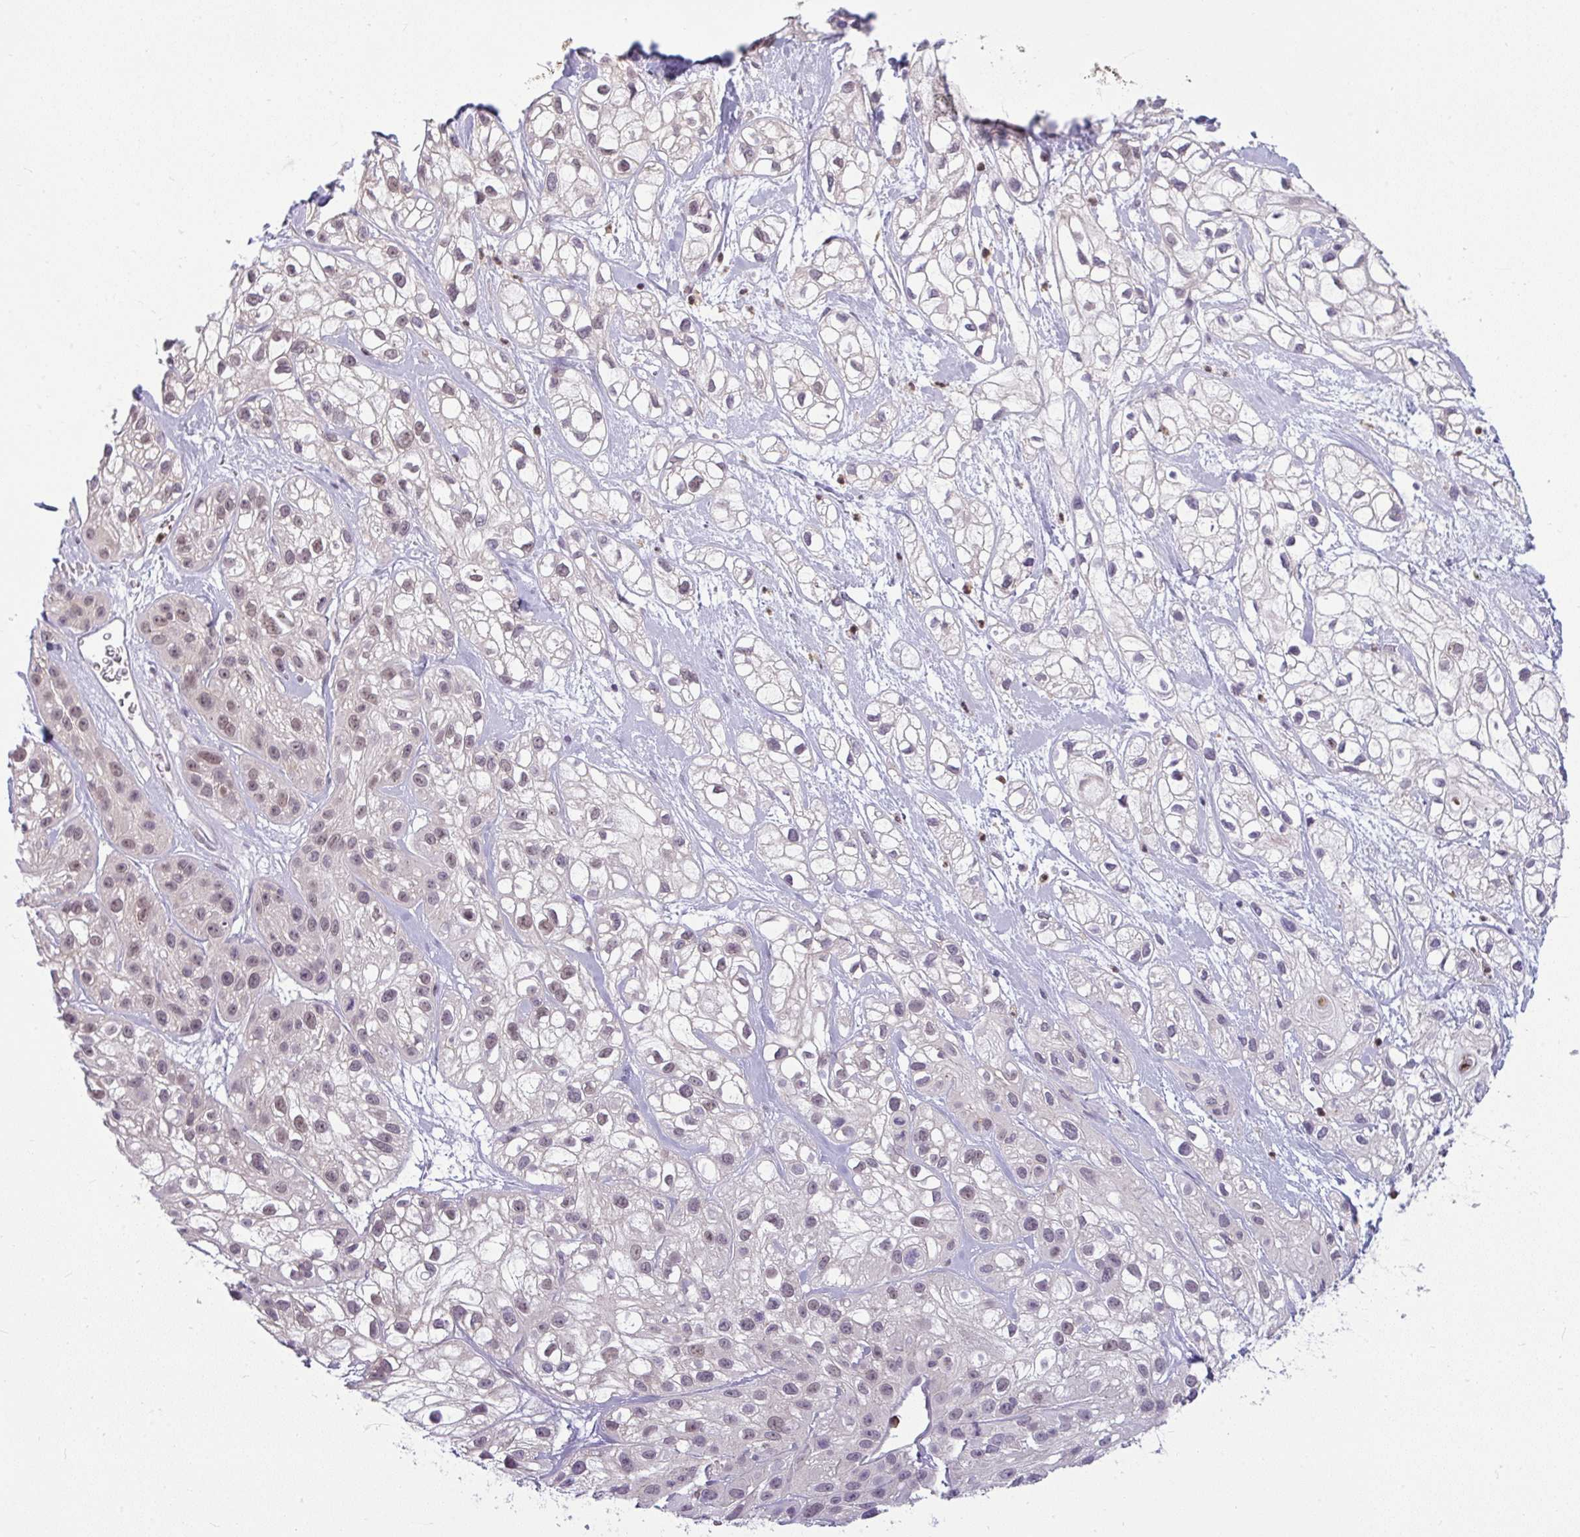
{"staining": {"intensity": "weak", "quantity": "<25%", "location": "nuclear"}, "tissue": "skin cancer", "cell_type": "Tumor cells", "image_type": "cancer", "snomed": [{"axis": "morphology", "description": "Squamous cell carcinoma, NOS"}, {"axis": "topography", "description": "Skin"}], "caption": "Immunohistochemistry (IHC) image of human skin squamous cell carcinoma stained for a protein (brown), which shows no positivity in tumor cells. (DAB (3,3'-diaminobenzidine) immunohistochemistry with hematoxylin counter stain).", "gene": "DZIP1", "patient": {"sex": "male", "age": 82}}